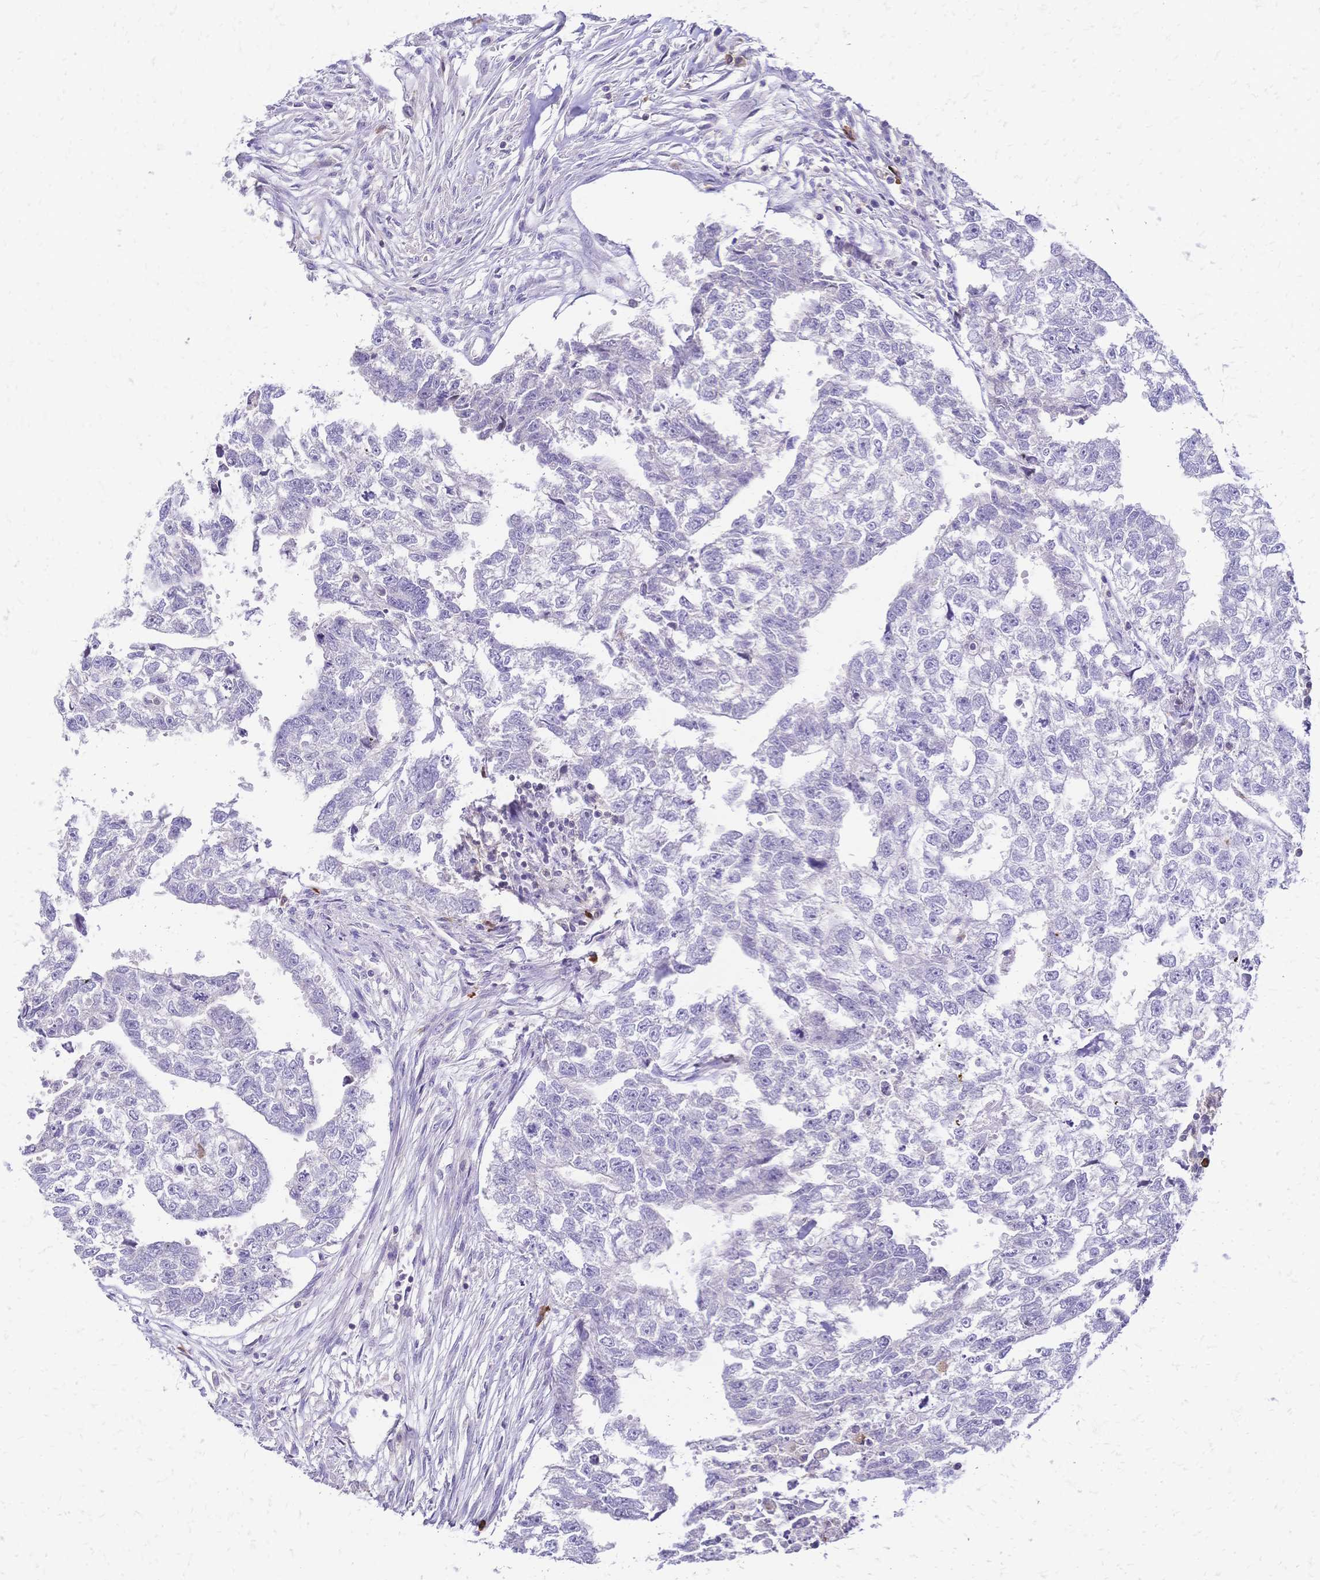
{"staining": {"intensity": "negative", "quantity": "none", "location": "none"}, "tissue": "testis cancer", "cell_type": "Tumor cells", "image_type": "cancer", "snomed": [{"axis": "morphology", "description": "Carcinoma, Embryonal, NOS"}, {"axis": "morphology", "description": "Teratoma, malignant, NOS"}, {"axis": "topography", "description": "Testis"}], "caption": "A high-resolution histopathology image shows immunohistochemistry staining of testis cancer (malignant teratoma), which reveals no significant positivity in tumor cells.", "gene": "IL2RA", "patient": {"sex": "male", "age": 44}}